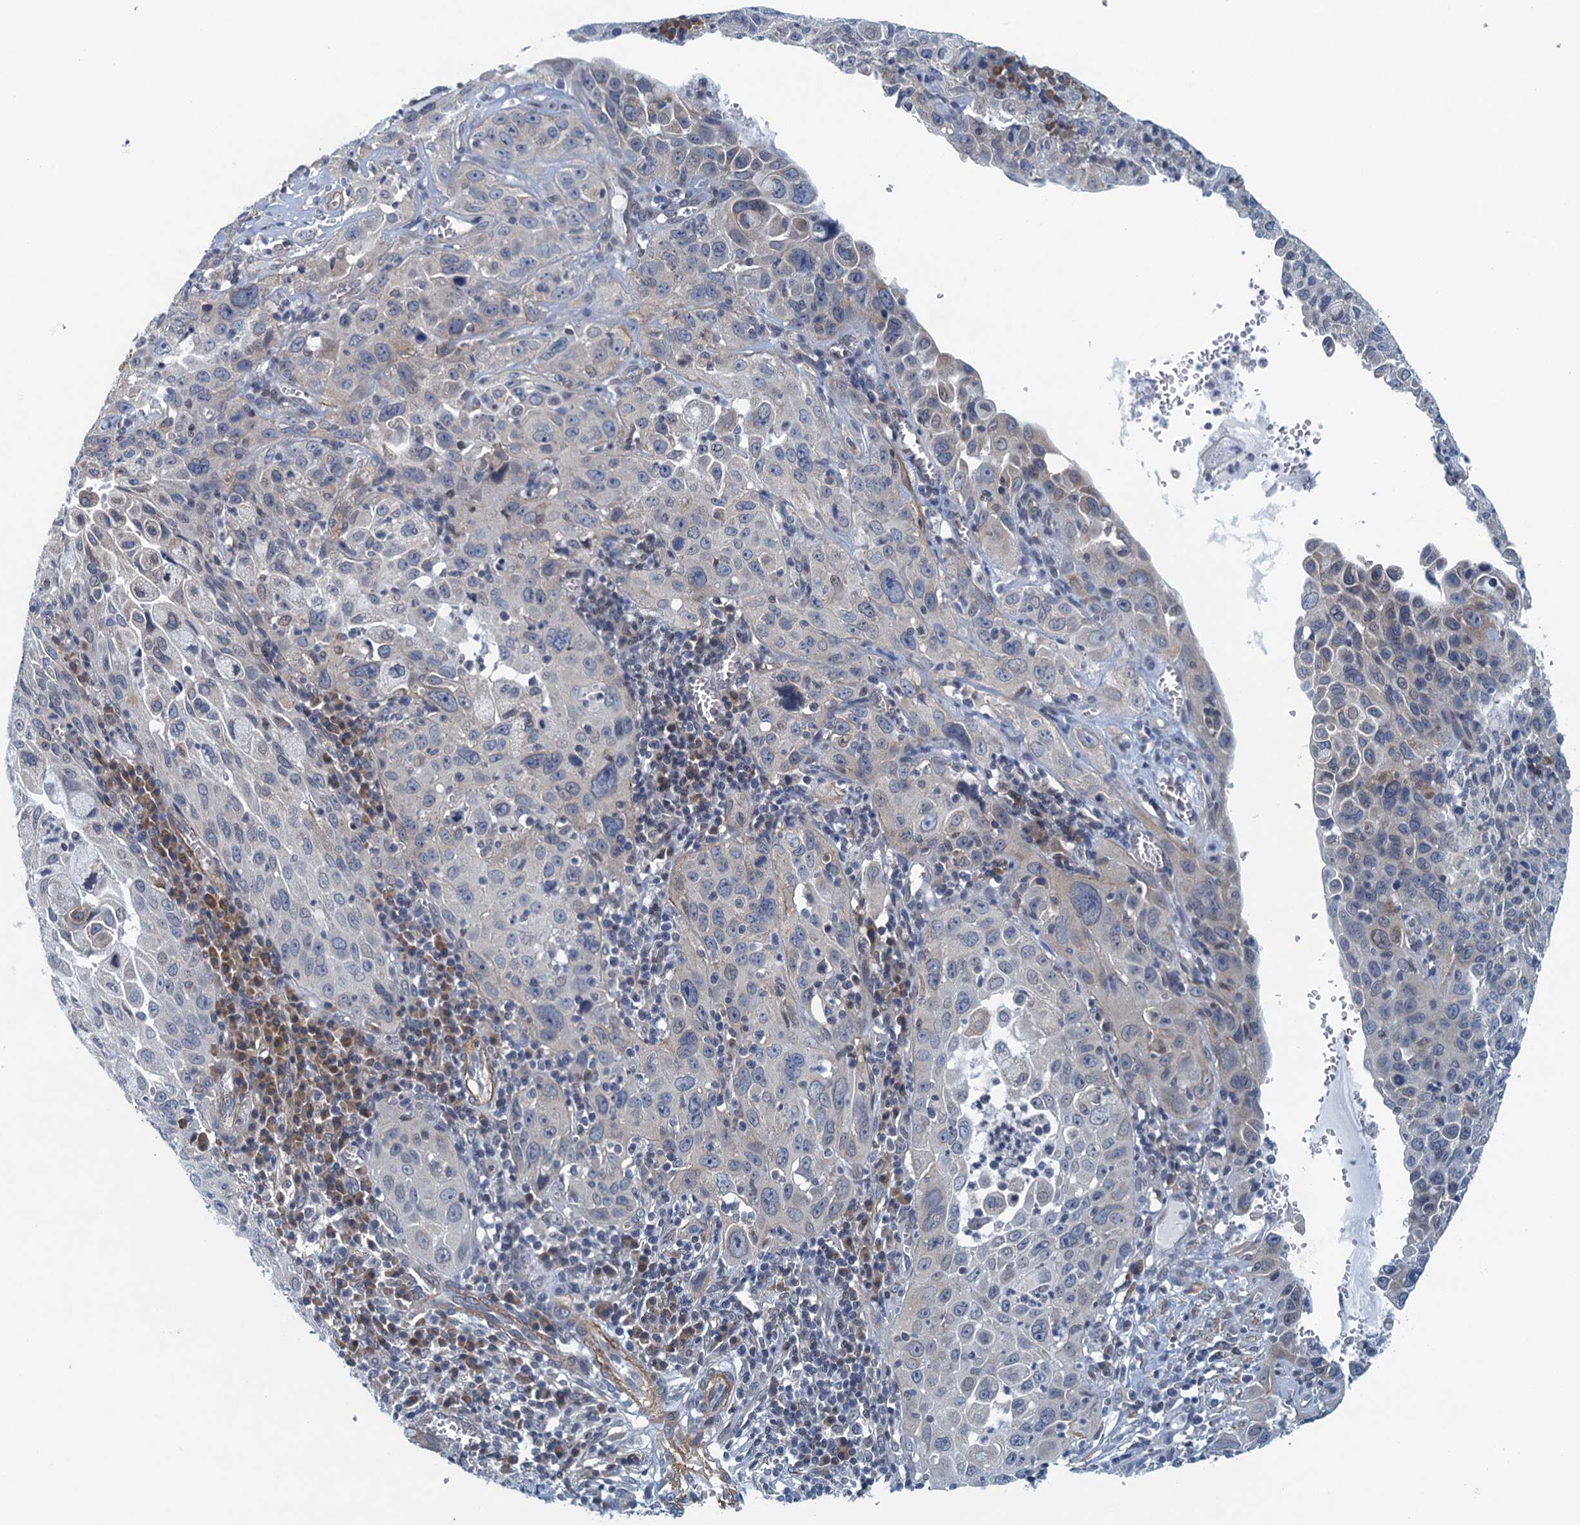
{"staining": {"intensity": "negative", "quantity": "none", "location": "none"}, "tissue": "cervical cancer", "cell_type": "Tumor cells", "image_type": "cancer", "snomed": [{"axis": "morphology", "description": "Squamous cell carcinoma, NOS"}, {"axis": "topography", "description": "Cervix"}], "caption": "There is no significant staining in tumor cells of cervical cancer.", "gene": "ALG2", "patient": {"sex": "female", "age": 42}}